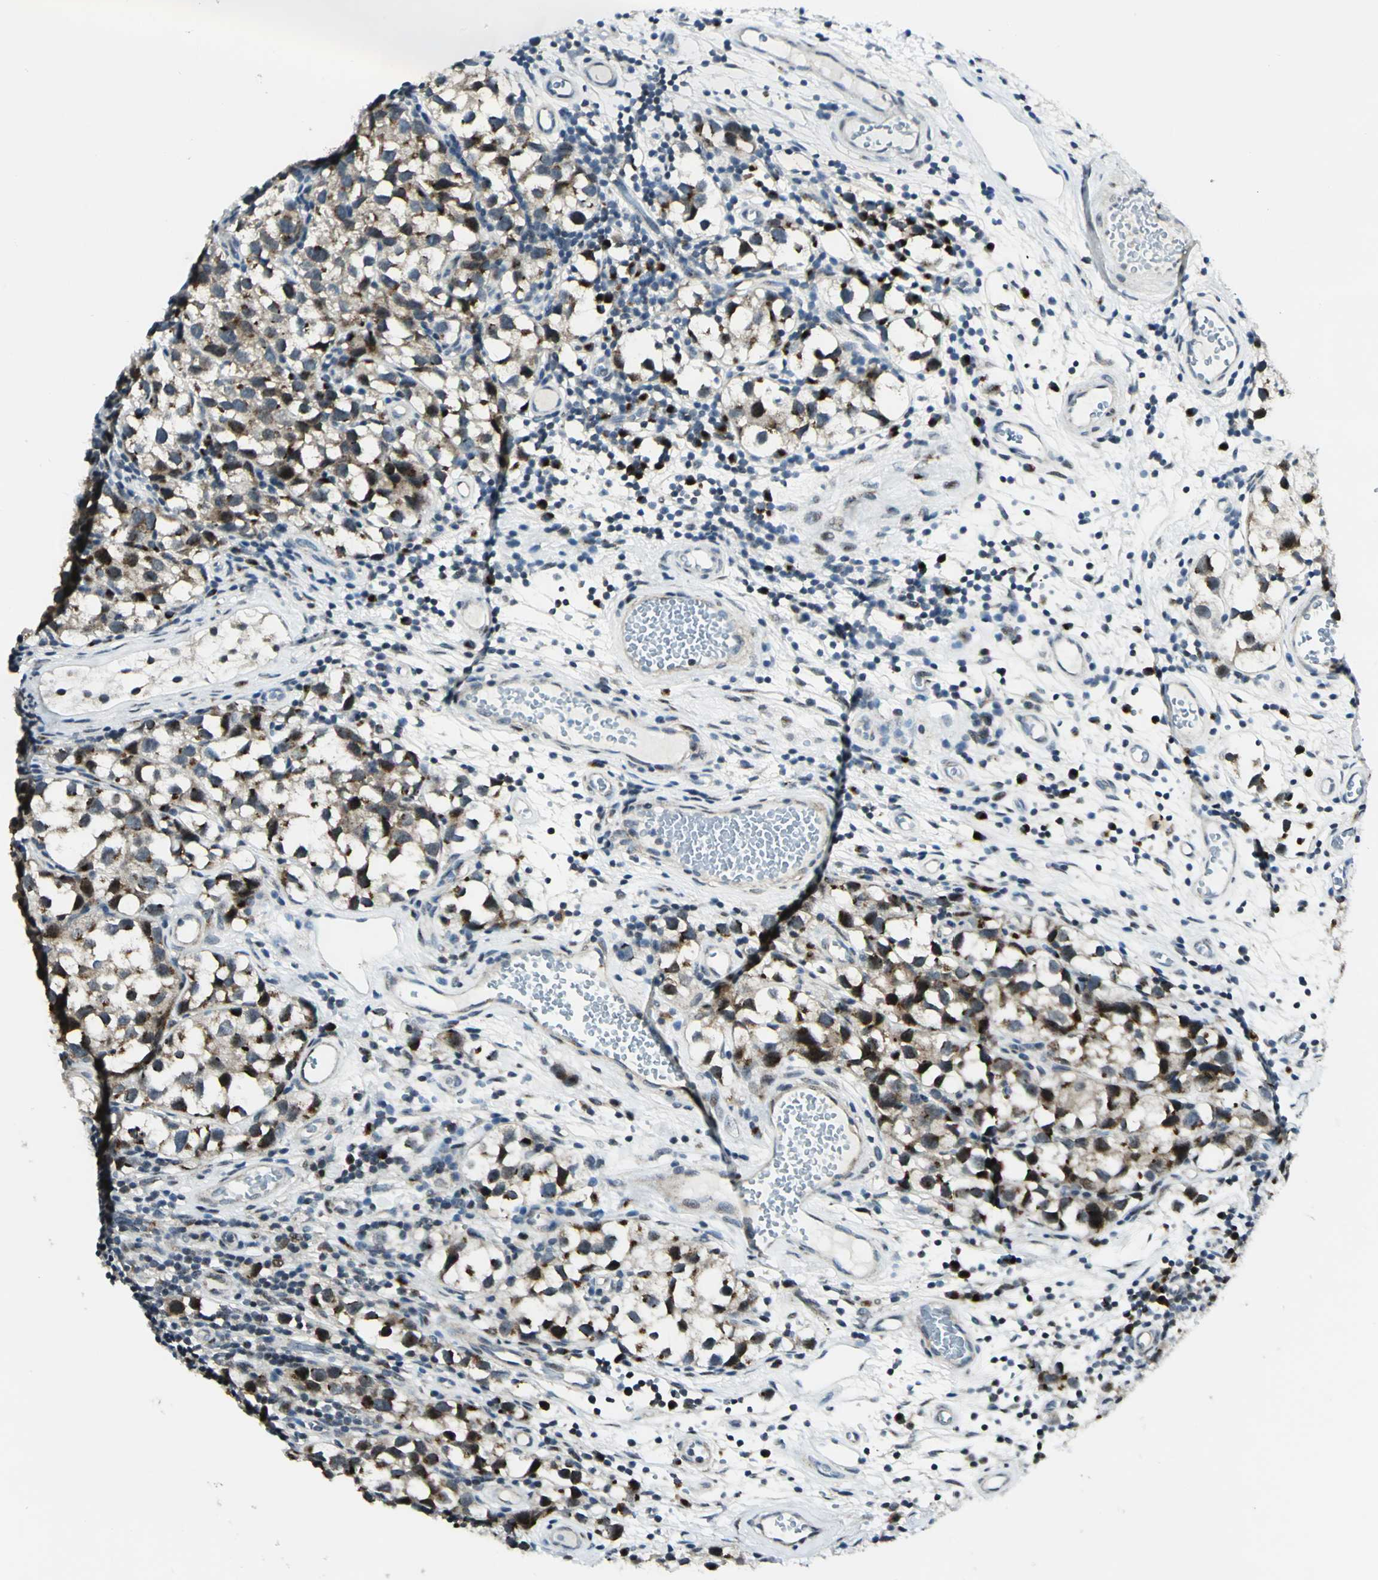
{"staining": {"intensity": "strong", "quantity": ">75%", "location": "cytoplasmic/membranous,nuclear"}, "tissue": "testis cancer", "cell_type": "Tumor cells", "image_type": "cancer", "snomed": [{"axis": "morphology", "description": "Seminoma, NOS"}, {"axis": "topography", "description": "Testis"}], "caption": "Testis seminoma was stained to show a protein in brown. There is high levels of strong cytoplasmic/membranous and nuclear staining in about >75% of tumor cells.", "gene": "ATP6V1A", "patient": {"sex": "male", "age": 39}}